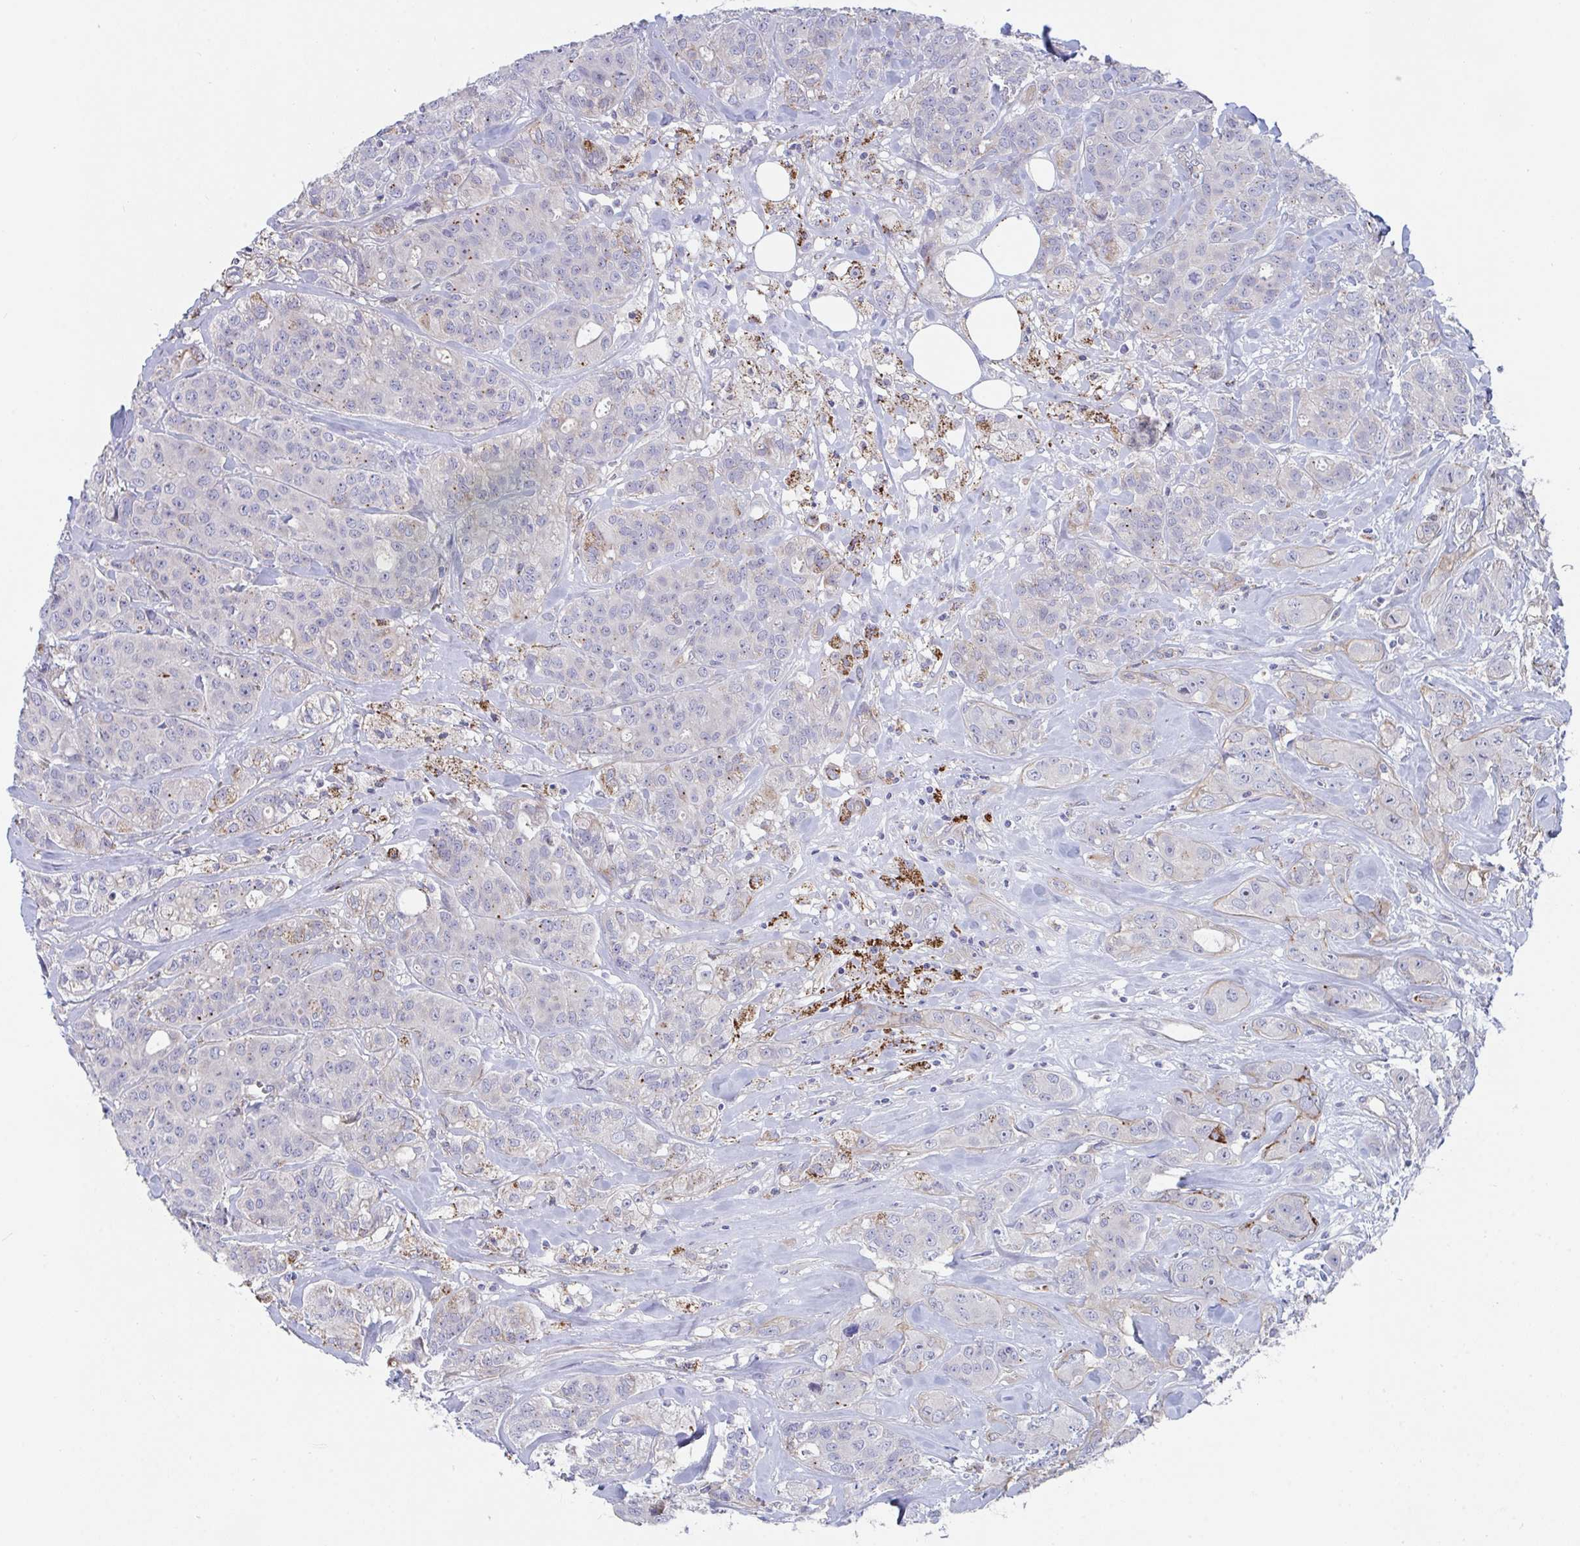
{"staining": {"intensity": "negative", "quantity": "none", "location": "none"}, "tissue": "breast cancer", "cell_type": "Tumor cells", "image_type": "cancer", "snomed": [{"axis": "morphology", "description": "Normal tissue, NOS"}, {"axis": "morphology", "description": "Duct carcinoma"}, {"axis": "topography", "description": "Breast"}], "caption": "Protein analysis of breast infiltrating ductal carcinoma displays no significant staining in tumor cells. (DAB IHC visualized using brightfield microscopy, high magnification).", "gene": "FAM156B", "patient": {"sex": "female", "age": 43}}